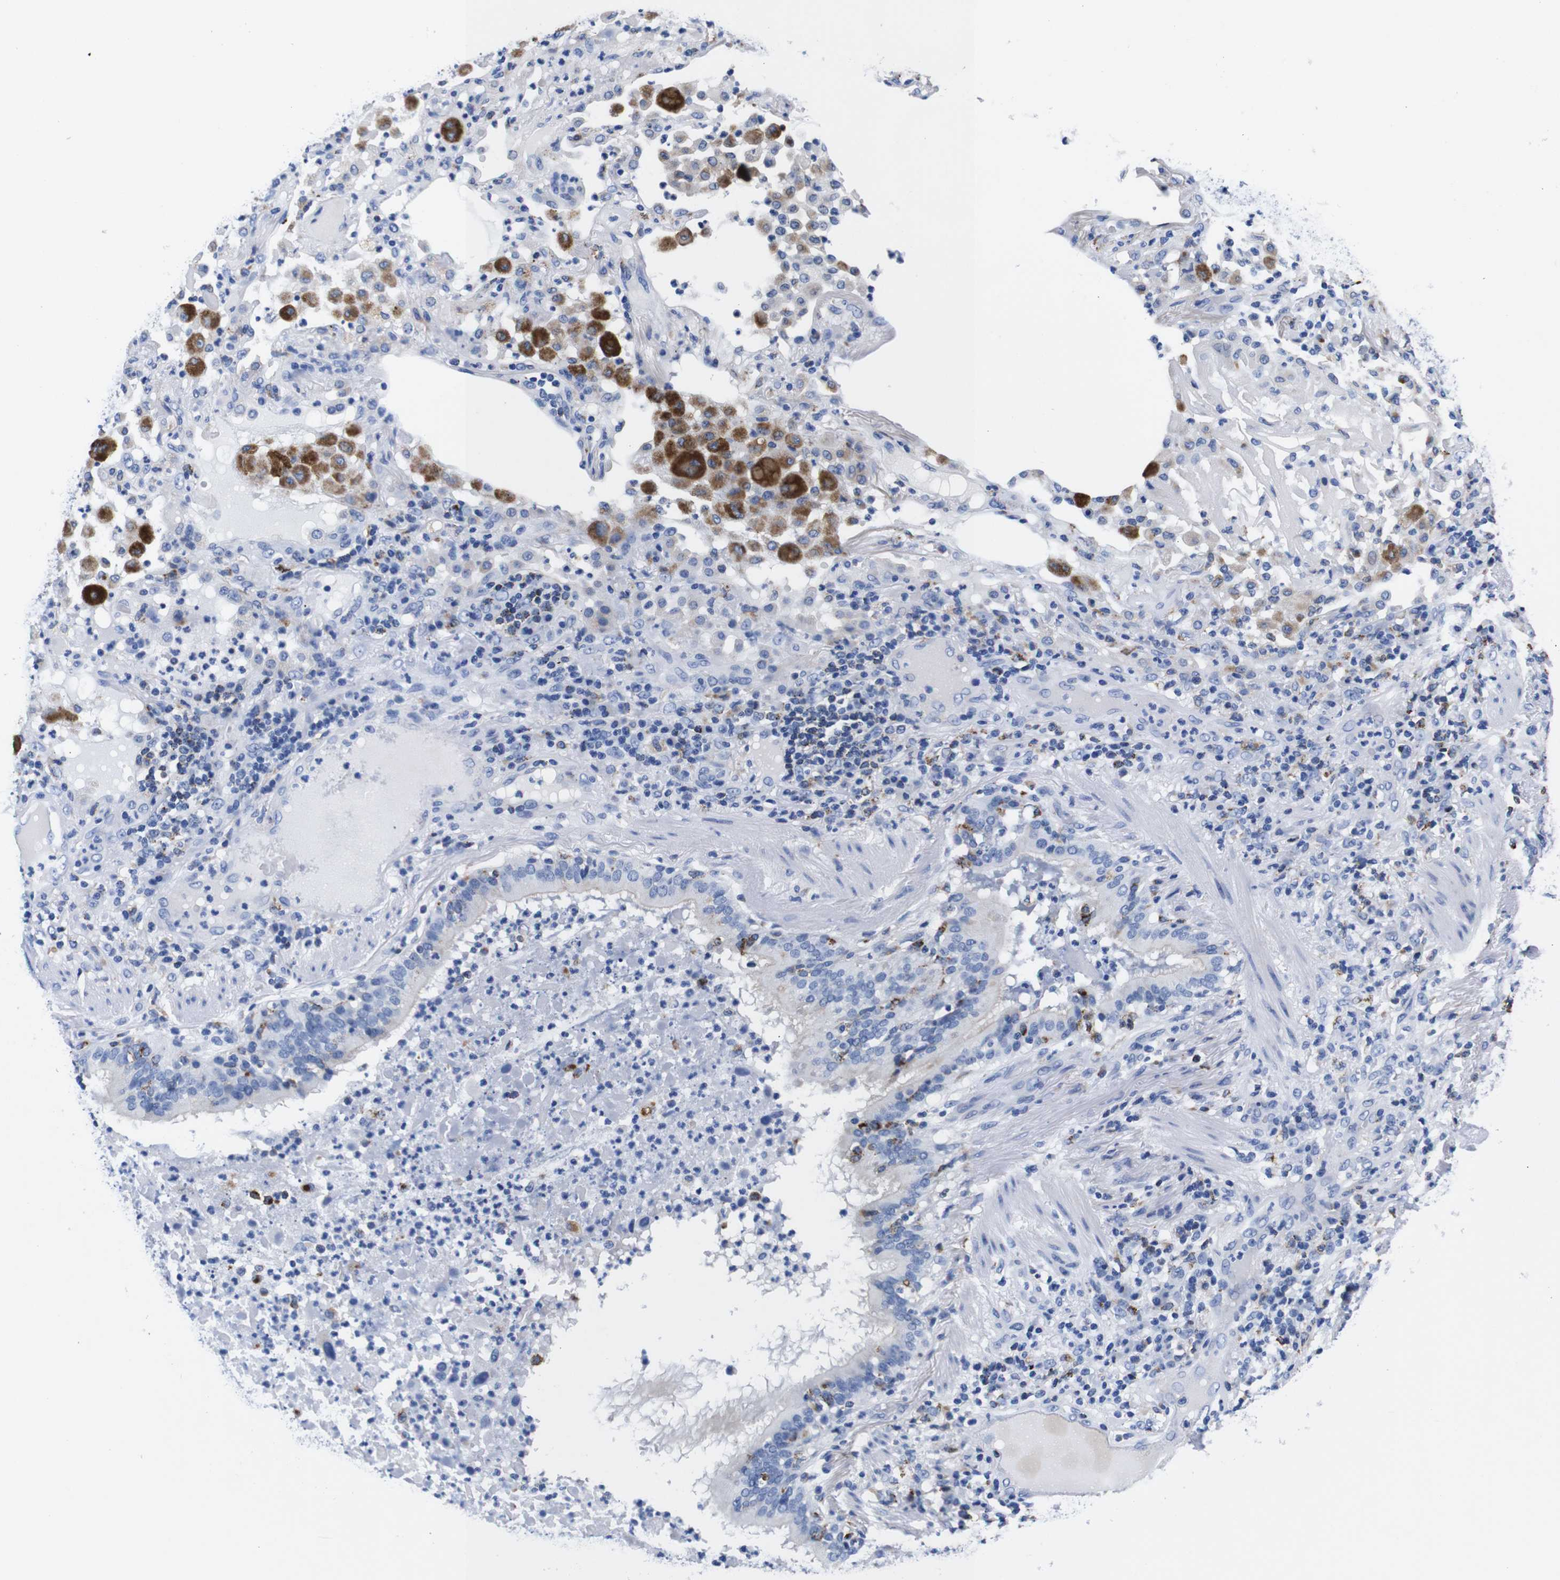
{"staining": {"intensity": "negative", "quantity": "none", "location": "none"}, "tissue": "lung cancer", "cell_type": "Tumor cells", "image_type": "cancer", "snomed": [{"axis": "morphology", "description": "Squamous cell carcinoma, NOS"}, {"axis": "topography", "description": "Lung"}], "caption": "The micrograph exhibits no staining of tumor cells in lung squamous cell carcinoma.", "gene": "HLA-DMB", "patient": {"sex": "male", "age": 57}}